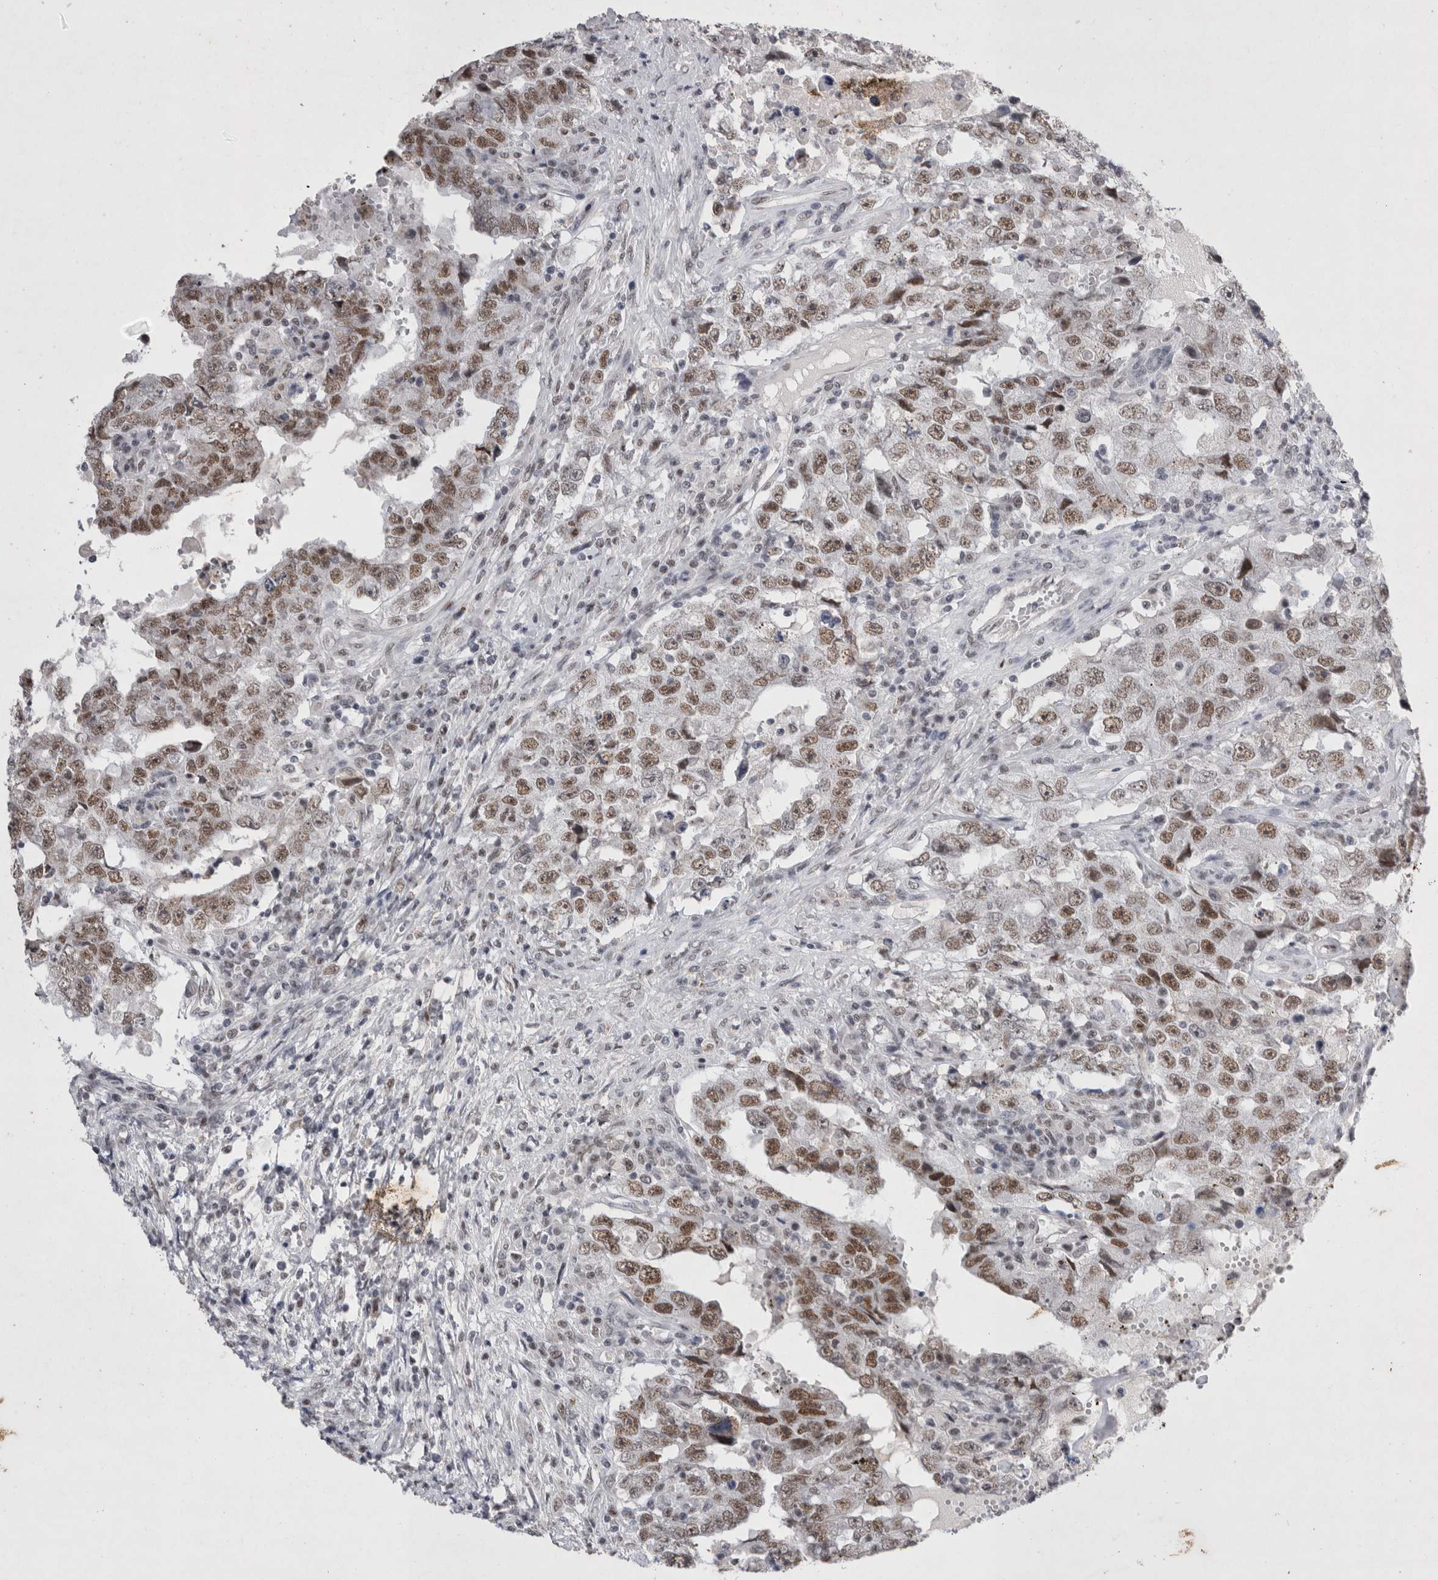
{"staining": {"intensity": "moderate", "quantity": ">75%", "location": "nuclear"}, "tissue": "testis cancer", "cell_type": "Tumor cells", "image_type": "cancer", "snomed": [{"axis": "morphology", "description": "Carcinoma, Embryonal, NOS"}, {"axis": "topography", "description": "Testis"}], "caption": "Approximately >75% of tumor cells in human testis cancer (embryonal carcinoma) show moderate nuclear protein positivity as visualized by brown immunohistochemical staining.", "gene": "RBM6", "patient": {"sex": "male", "age": 26}}